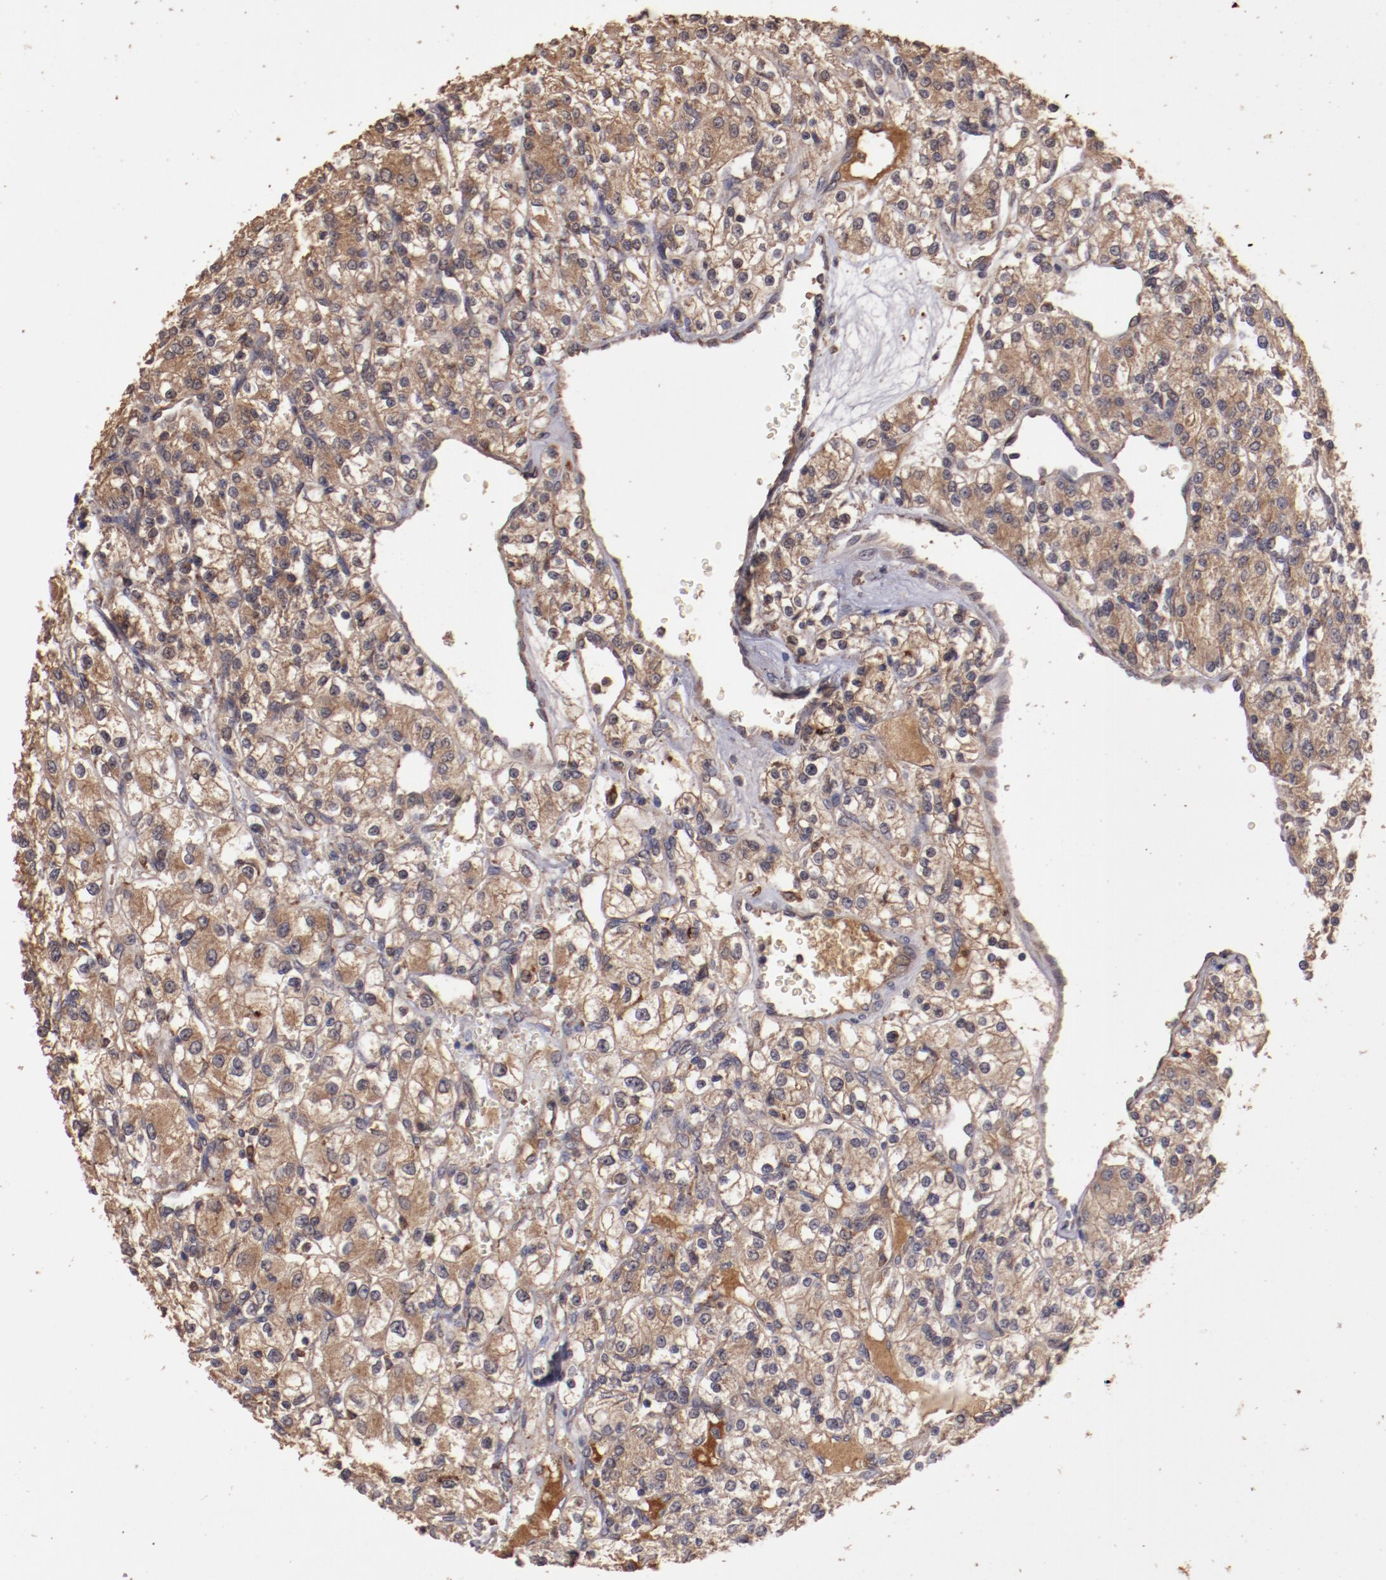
{"staining": {"intensity": "moderate", "quantity": ">75%", "location": "cytoplasmic/membranous"}, "tissue": "renal cancer", "cell_type": "Tumor cells", "image_type": "cancer", "snomed": [{"axis": "morphology", "description": "Adenocarcinoma, NOS"}, {"axis": "topography", "description": "Kidney"}], "caption": "Protein expression analysis of human renal cancer (adenocarcinoma) reveals moderate cytoplasmic/membranous expression in about >75% of tumor cells.", "gene": "SRRD", "patient": {"sex": "female", "age": 62}}